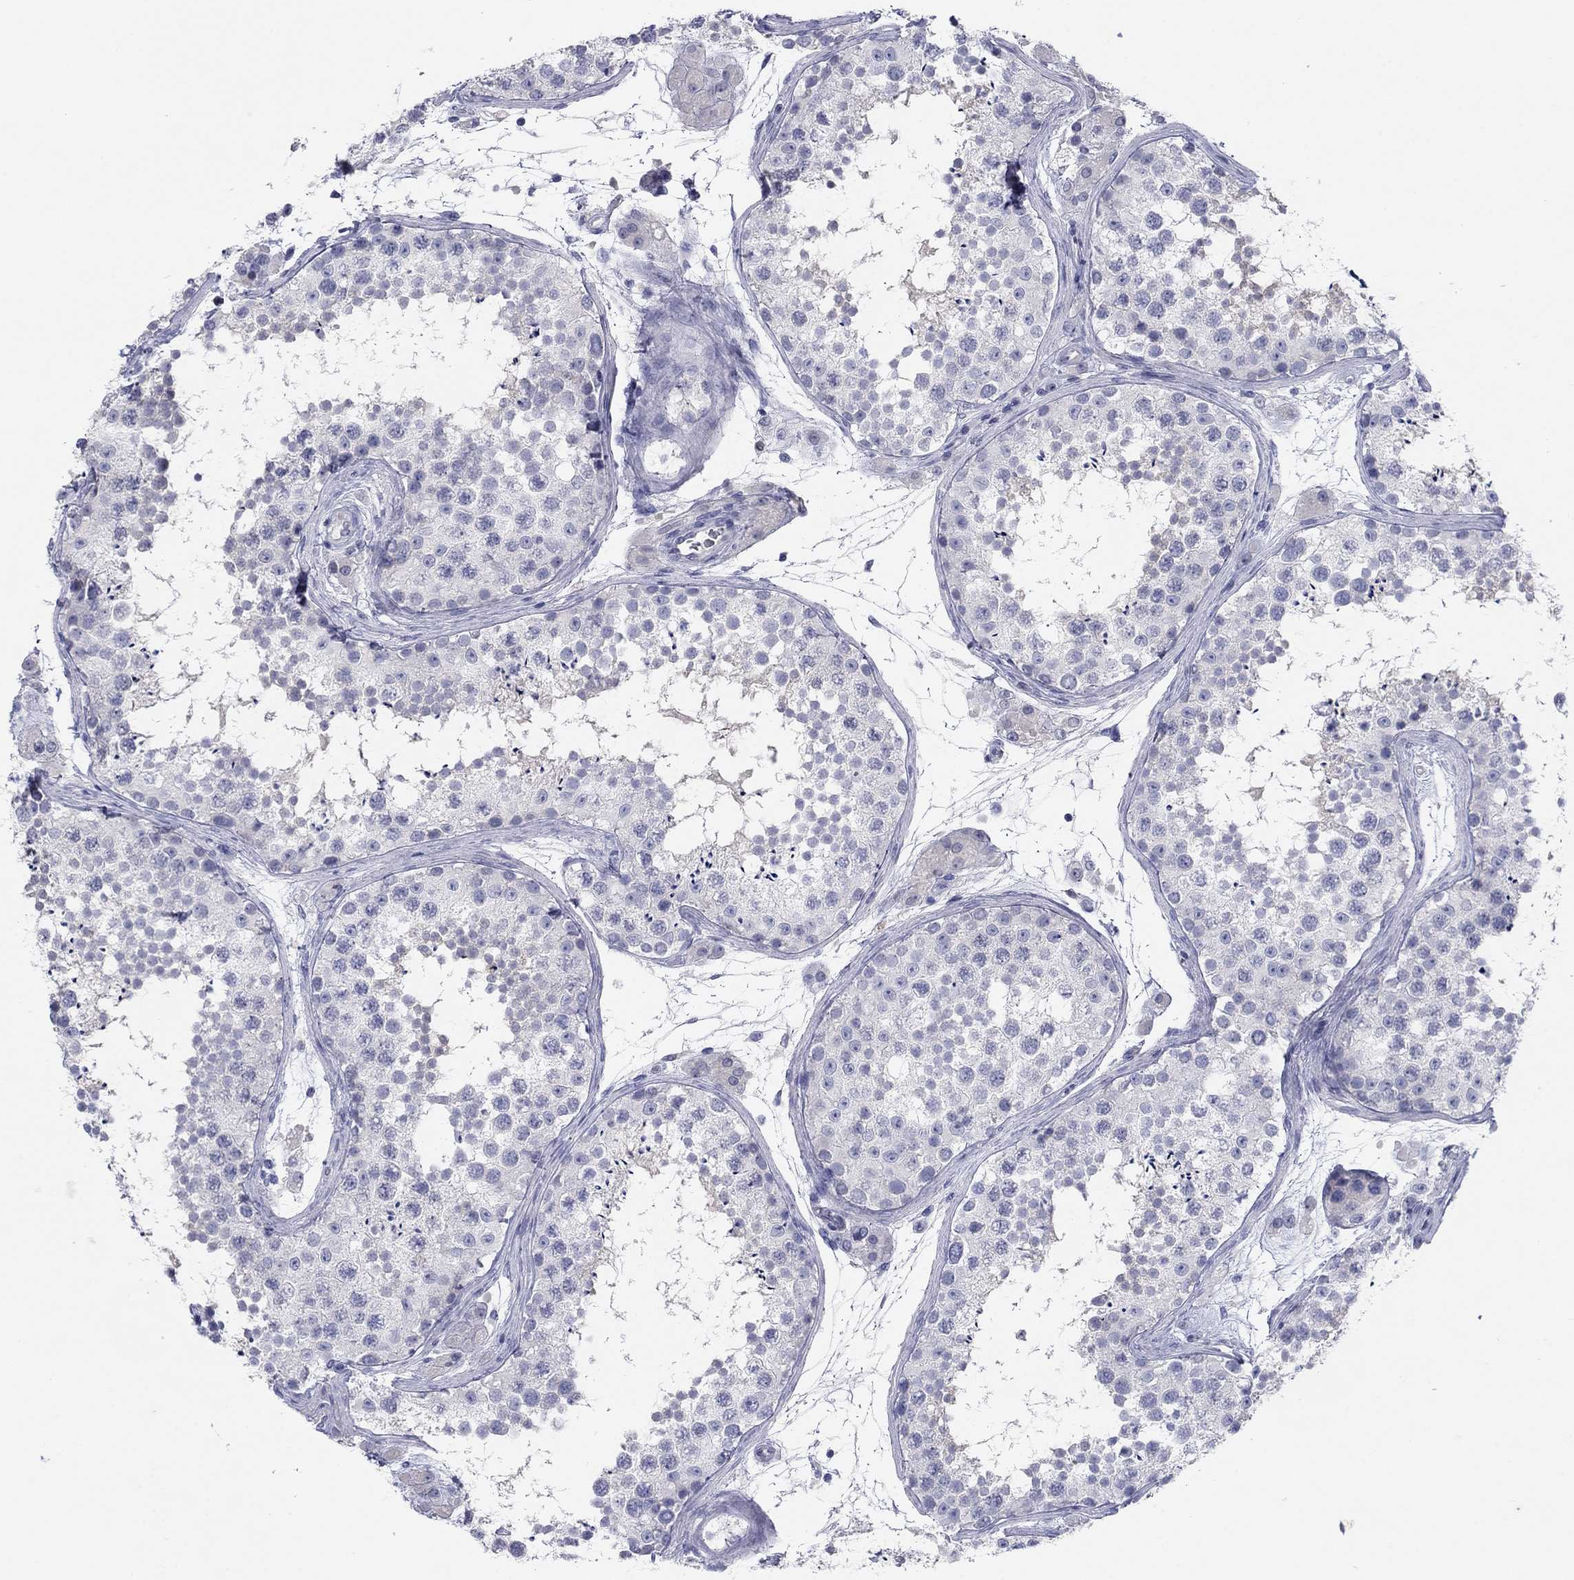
{"staining": {"intensity": "negative", "quantity": "none", "location": "none"}, "tissue": "testis", "cell_type": "Cells in seminiferous ducts", "image_type": "normal", "snomed": [{"axis": "morphology", "description": "Normal tissue, NOS"}, {"axis": "topography", "description": "Testis"}], "caption": "Human testis stained for a protein using immunohistochemistry displays no expression in cells in seminiferous ducts.", "gene": "PLS1", "patient": {"sex": "male", "age": 41}}